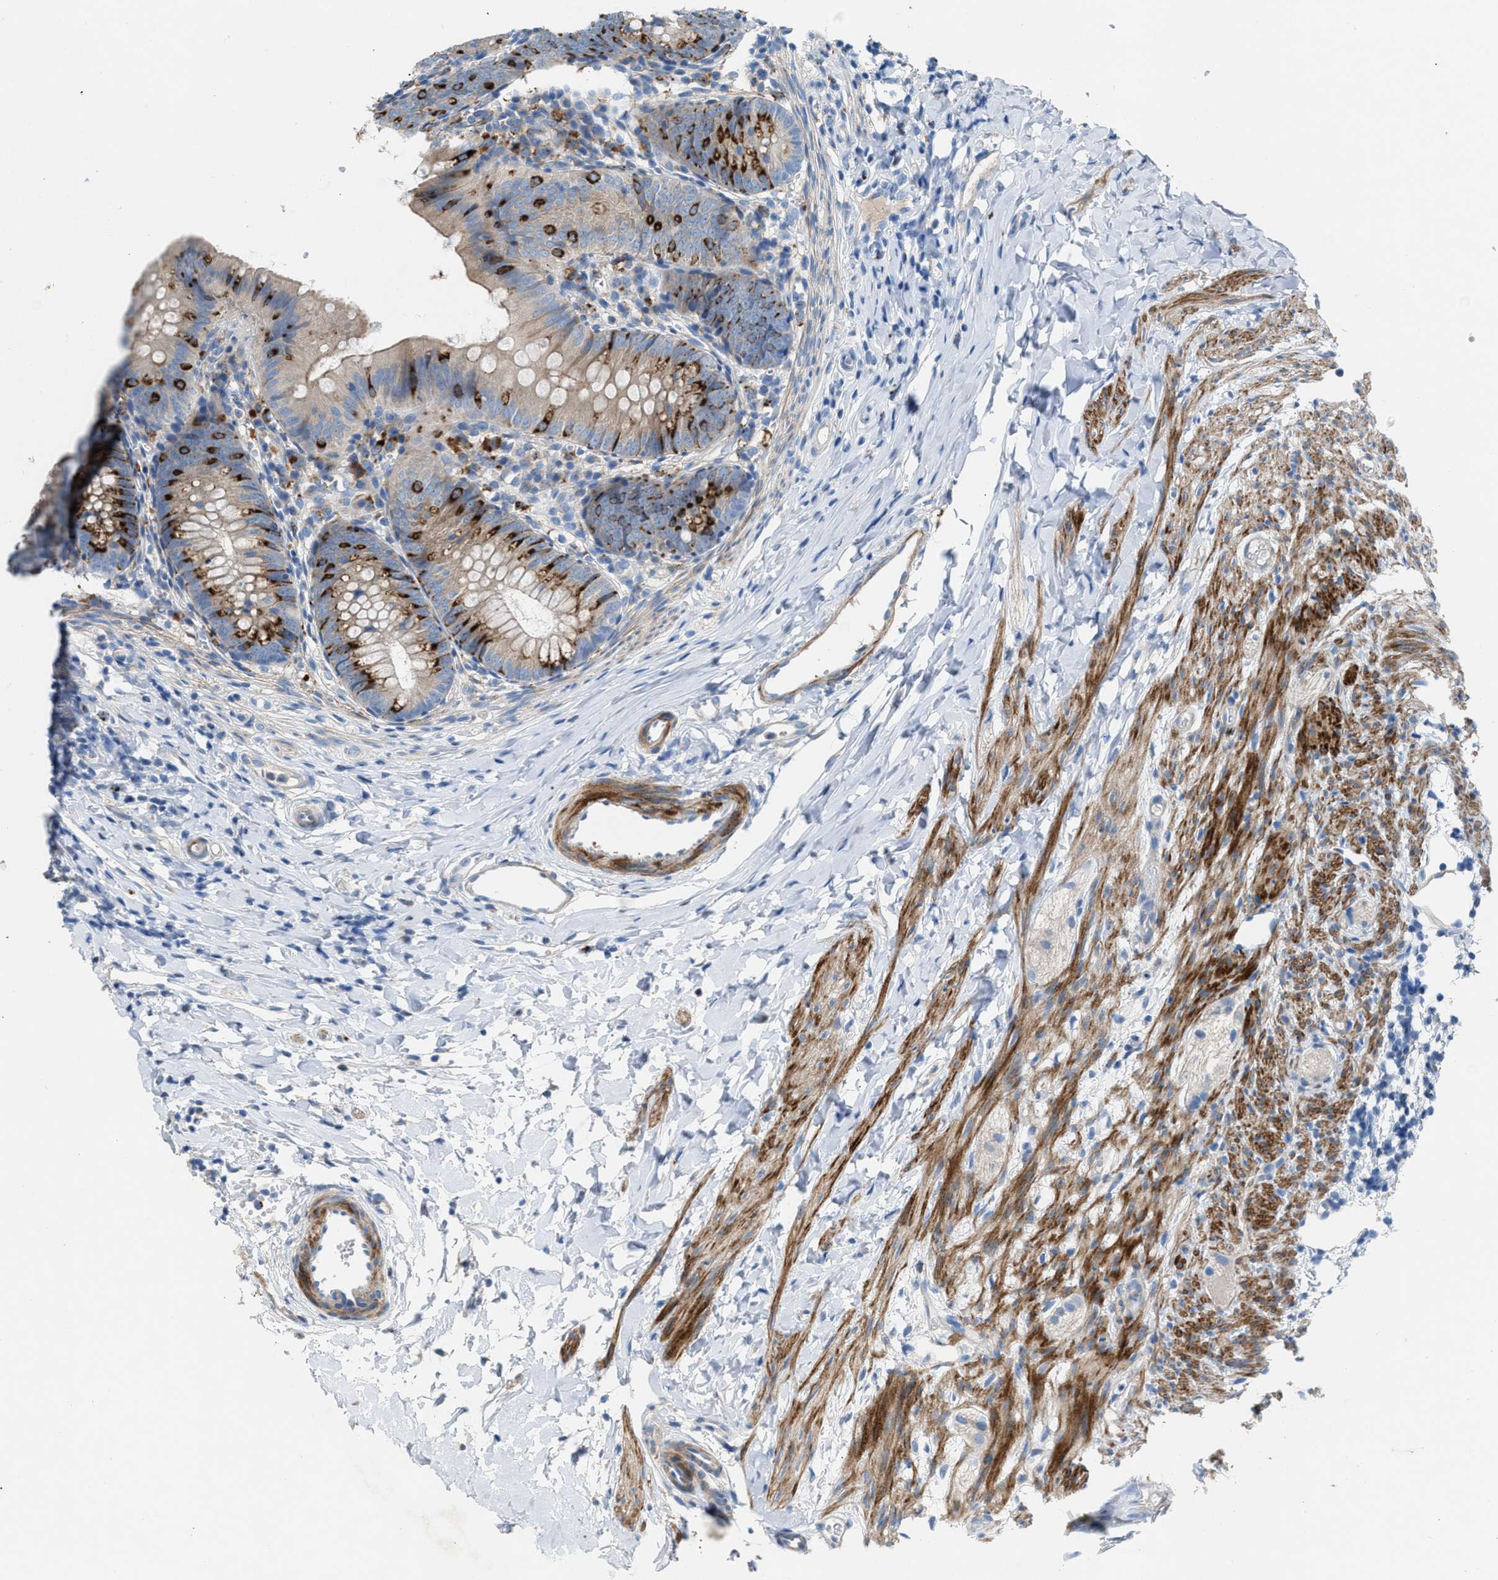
{"staining": {"intensity": "strong", "quantity": "25%-75%", "location": "cytoplasmic/membranous"}, "tissue": "appendix", "cell_type": "Glandular cells", "image_type": "normal", "snomed": [{"axis": "morphology", "description": "Normal tissue, NOS"}, {"axis": "topography", "description": "Appendix"}], "caption": "Protein staining of unremarkable appendix displays strong cytoplasmic/membranous staining in about 25%-75% of glandular cells. (IHC, brightfield microscopy, high magnification).", "gene": "AOAH", "patient": {"sex": "male", "age": 1}}